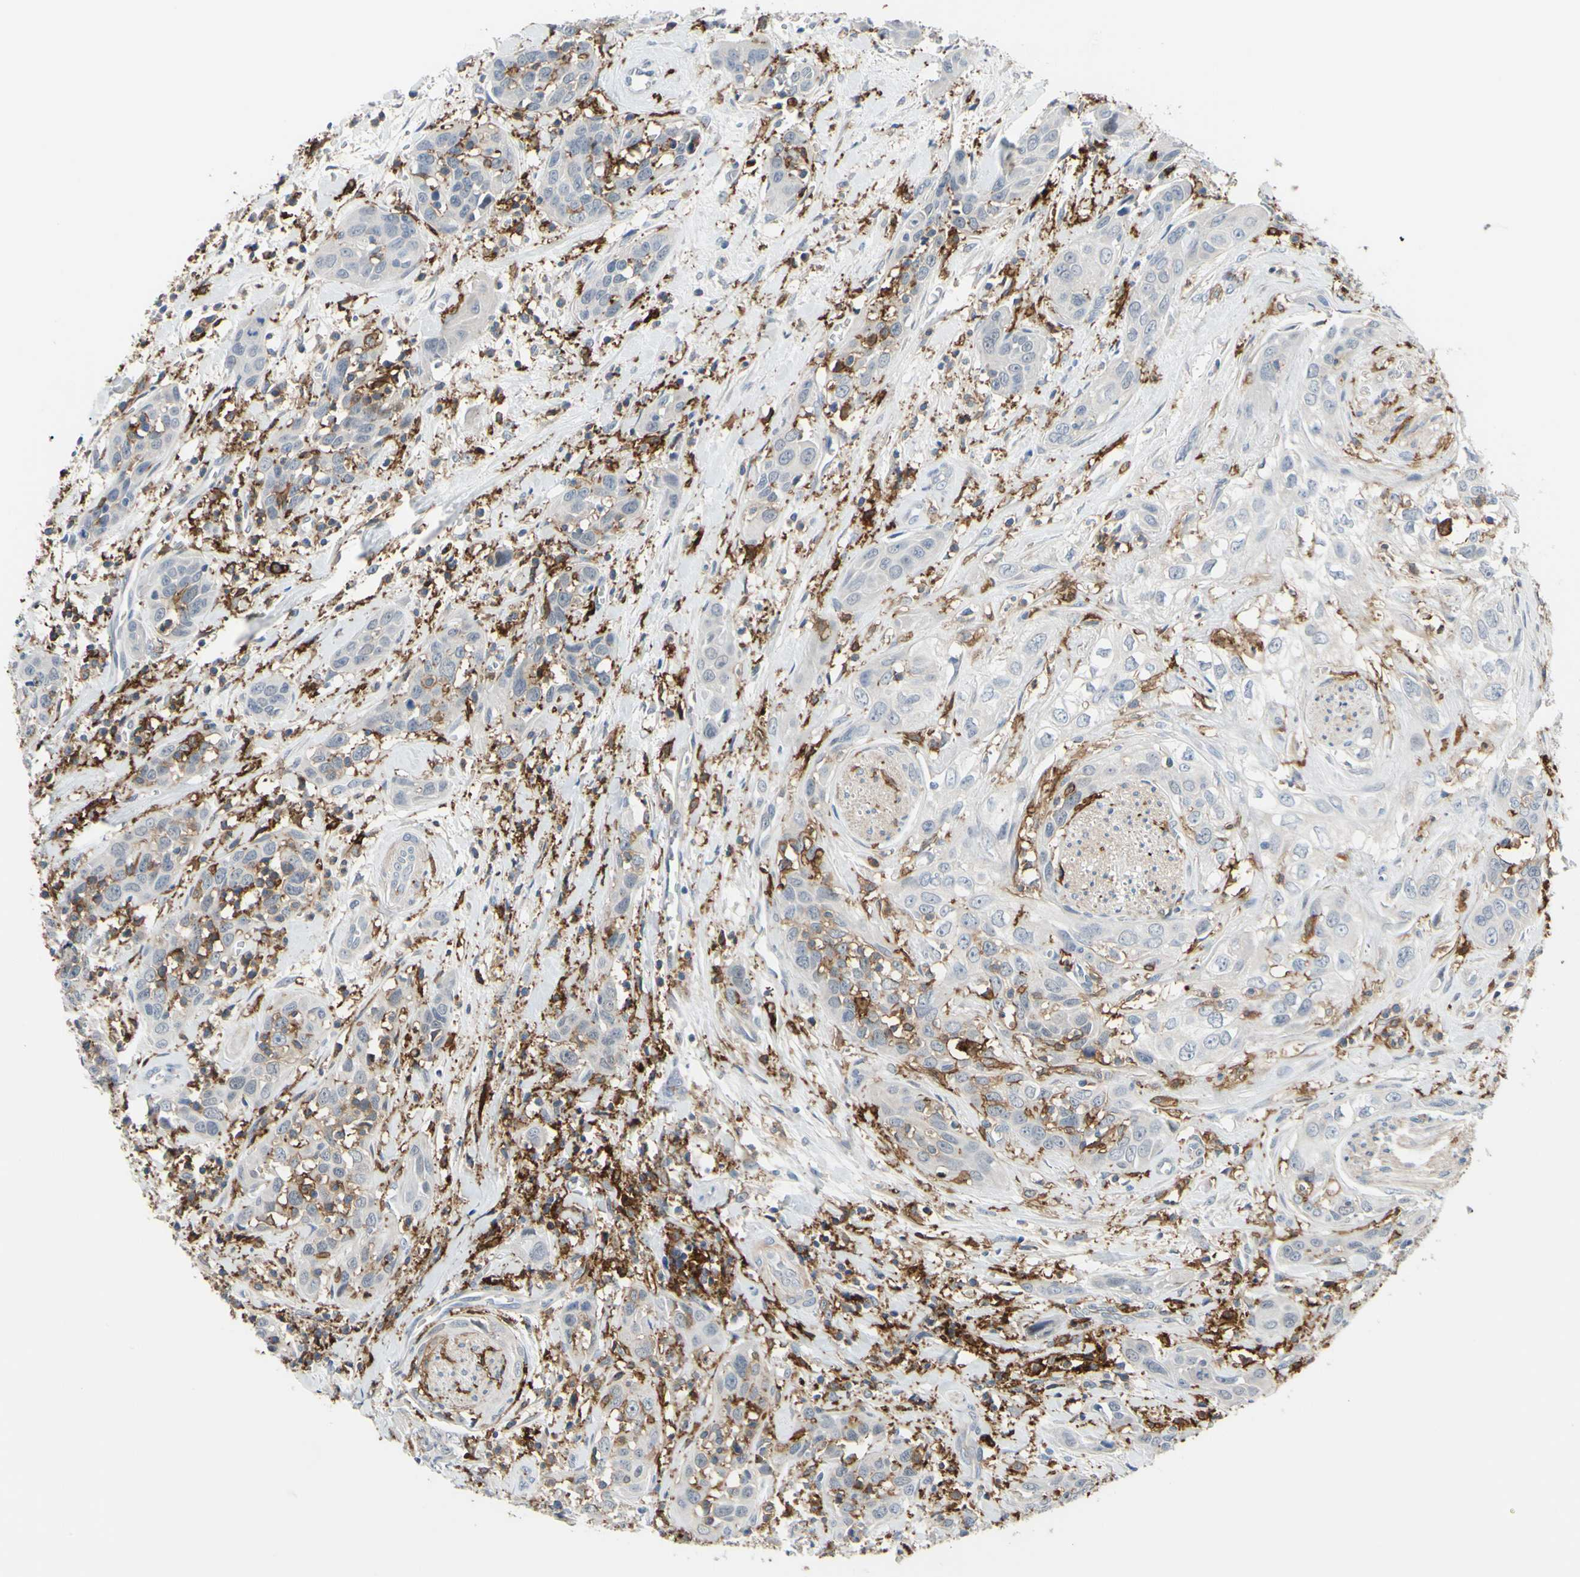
{"staining": {"intensity": "negative", "quantity": "none", "location": "none"}, "tissue": "head and neck cancer", "cell_type": "Tumor cells", "image_type": "cancer", "snomed": [{"axis": "morphology", "description": "Squamous cell carcinoma, NOS"}, {"axis": "topography", "description": "Oral tissue"}, {"axis": "topography", "description": "Head-Neck"}], "caption": "Head and neck cancer was stained to show a protein in brown. There is no significant expression in tumor cells. (Brightfield microscopy of DAB IHC at high magnification).", "gene": "FCGR2A", "patient": {"sex": "female", "age": 50}}